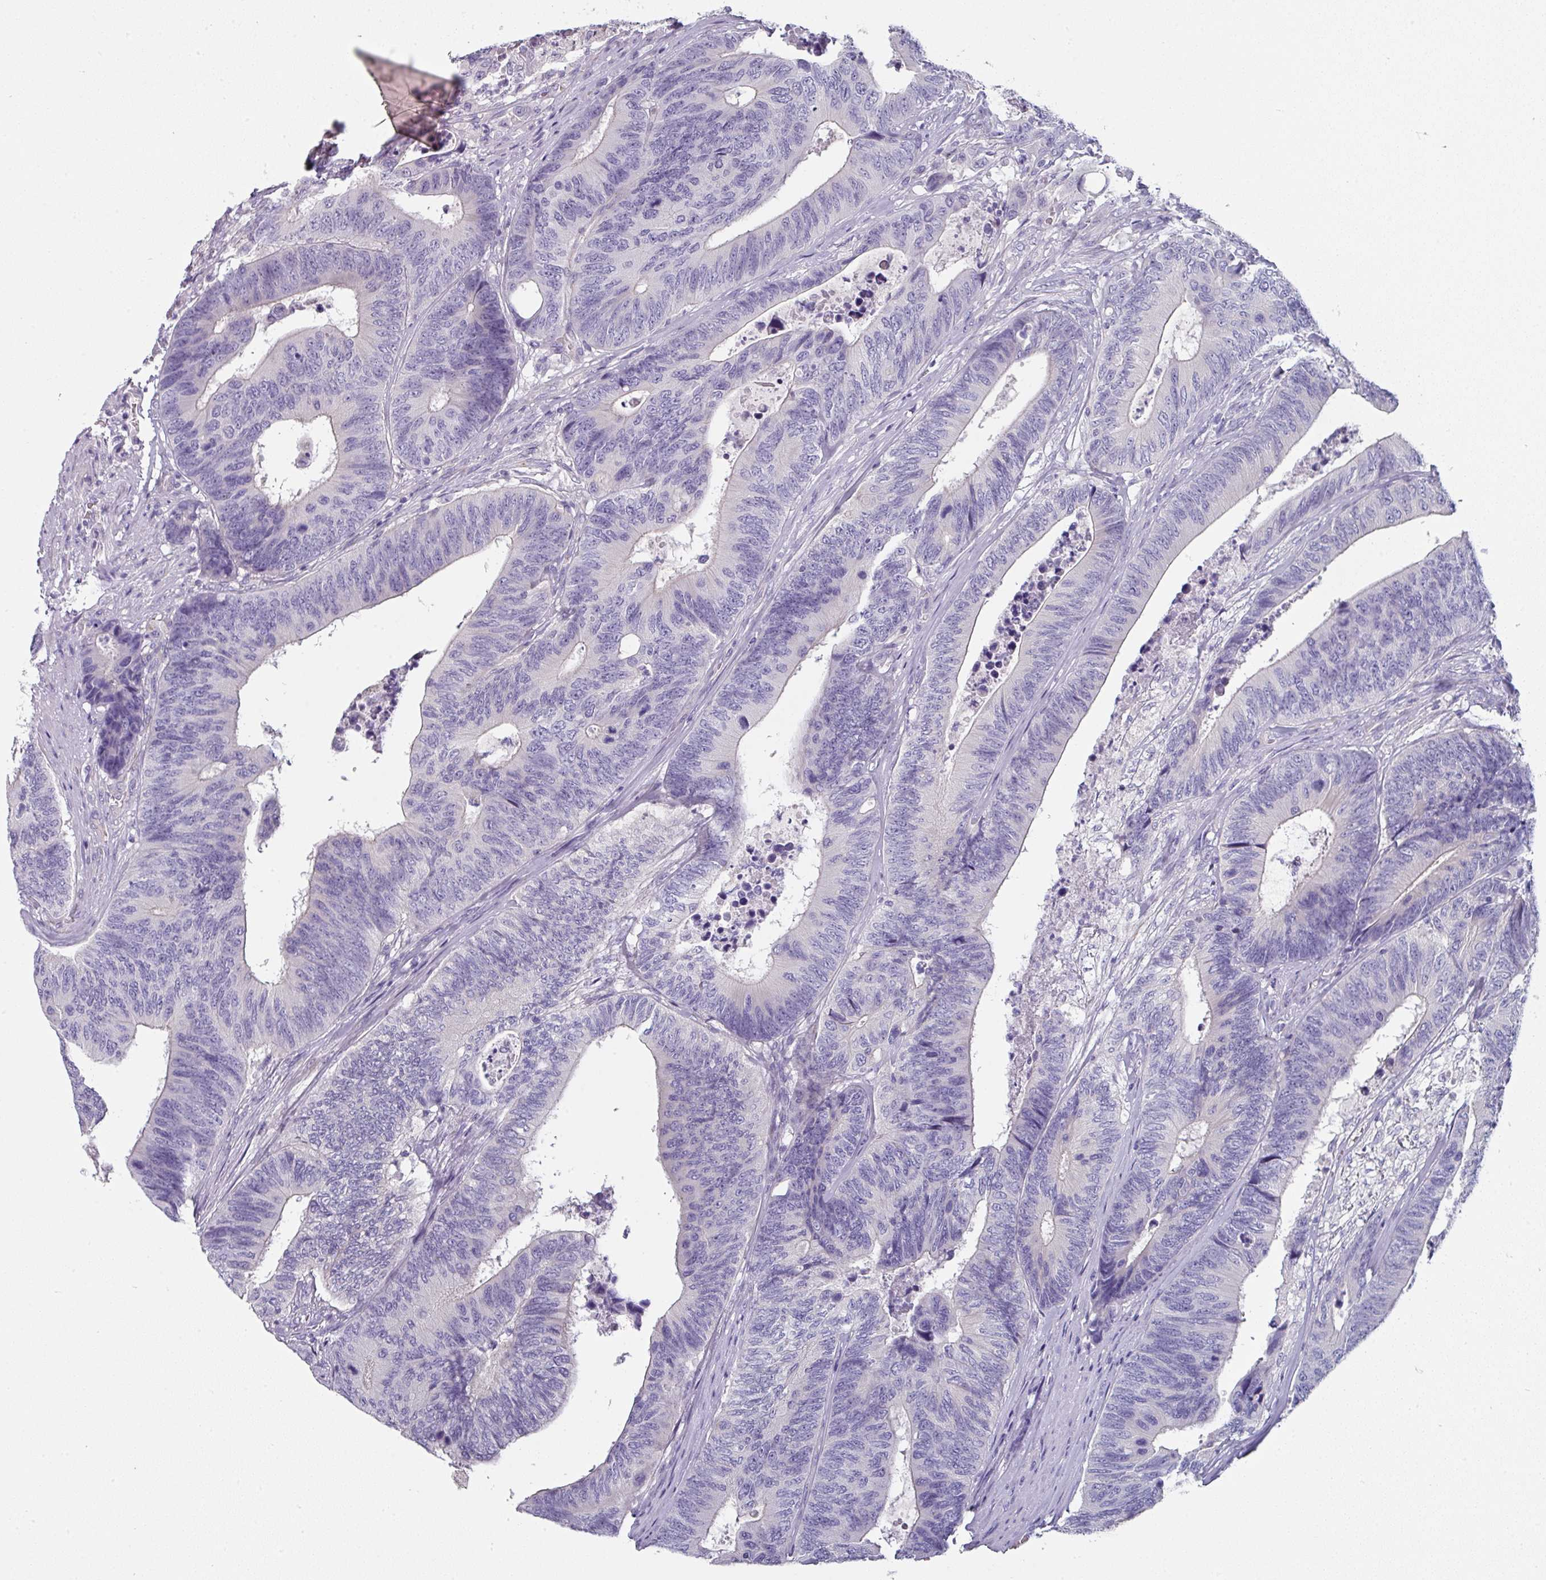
{"staining": {"intensity": "negative", "quantity": "none", "location": "none"}, "tissue": "colorectal cancer", "cell_type": "Tumor cells", "image_type": "cancer", "snomed": [{"axis": "morphology", "description": "Adenocarcinoma, NOS"}, {"axis": "topography", "description": "Colon"}], "caption": "Immunohistochemistry (IHC) image of neoplastic tissue: human adenocarcinoma (colorectal) stained with DAB displays no significant protein expression in tumor cells.", "gene": "SLC17A7", "patient": {"sex": "male", "age": 87}}